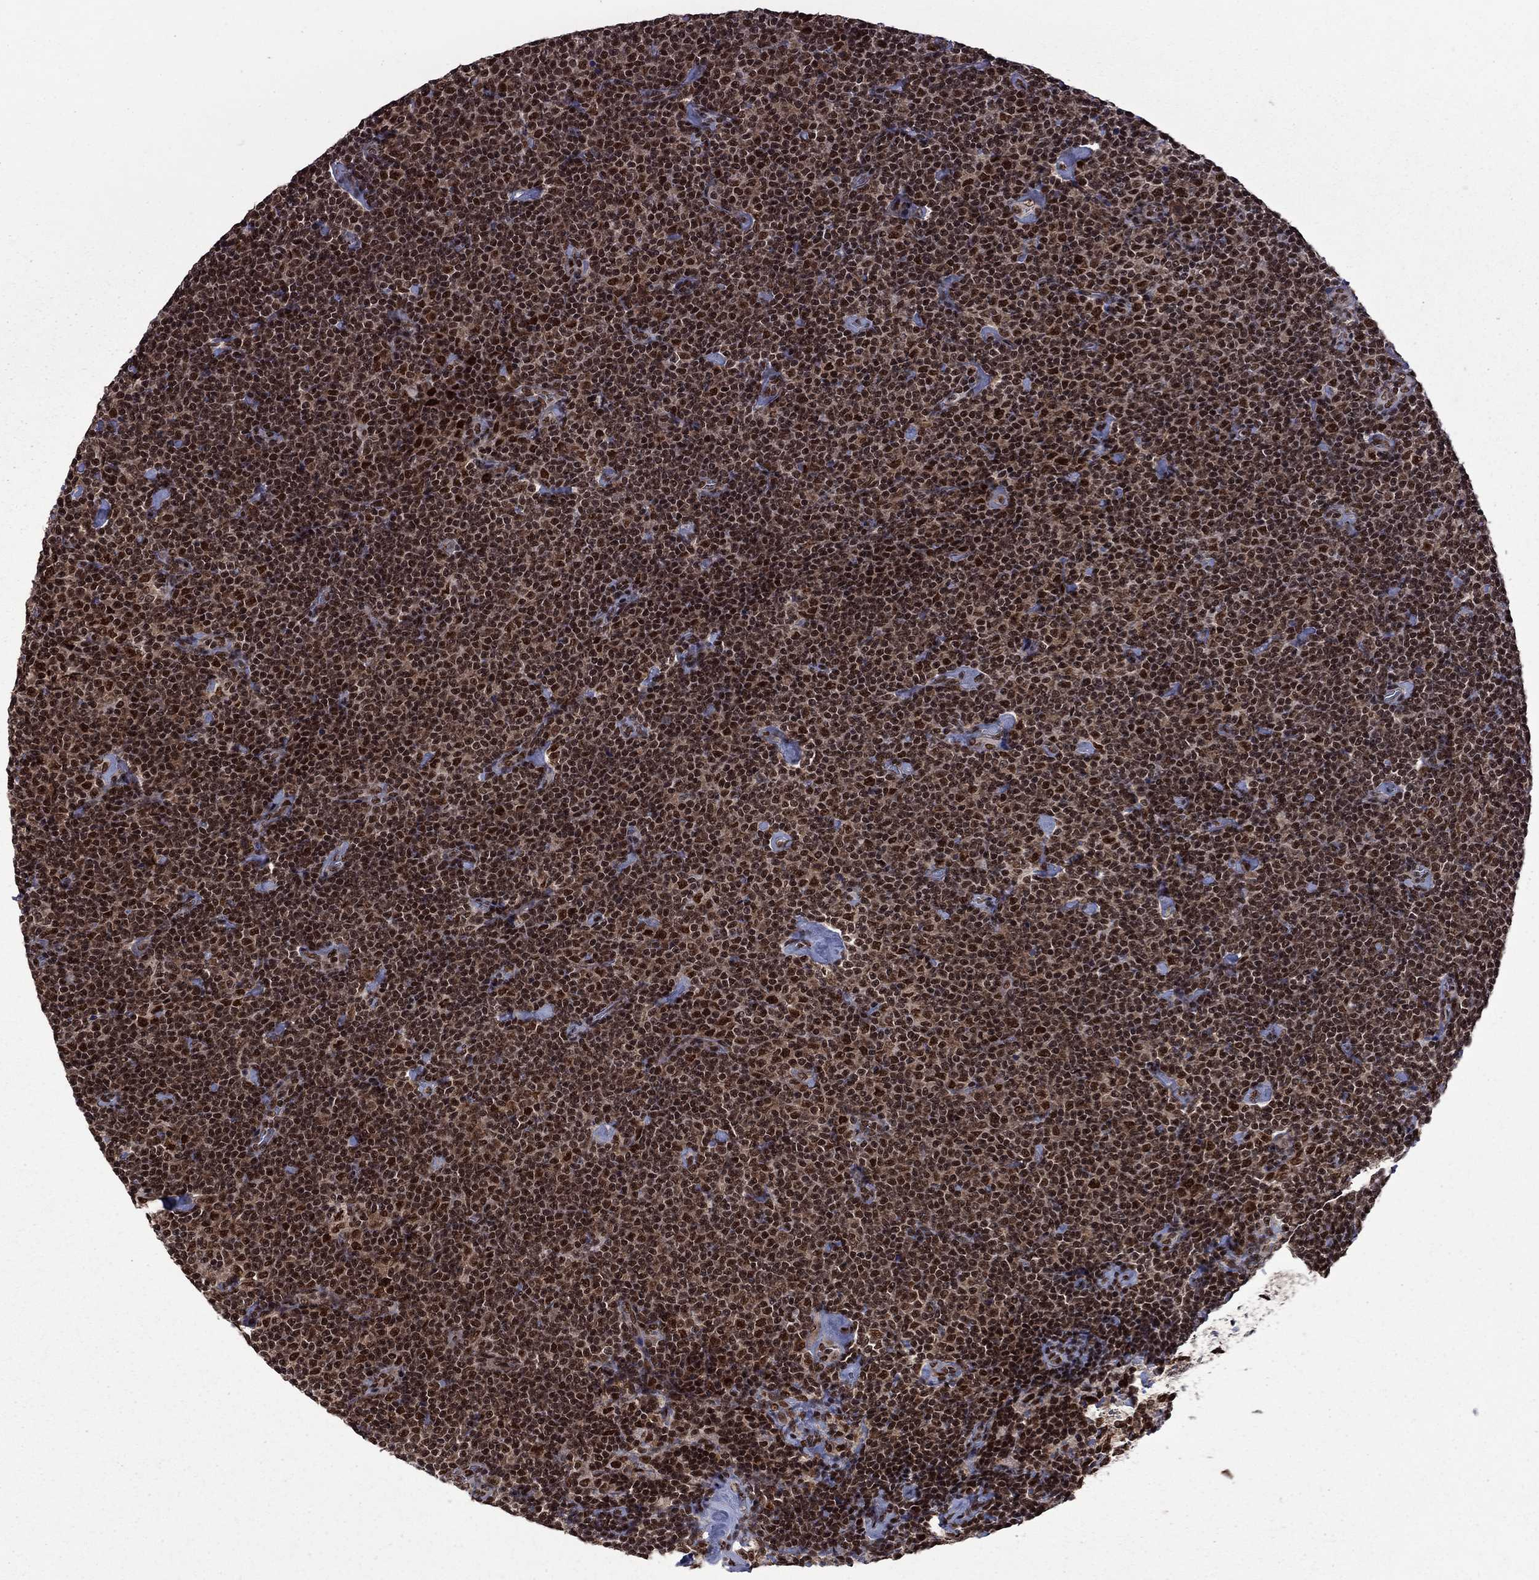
{"staining": {"intensity": "strong", "quantity": ">75%", "location": "nuclear"}, "tissue": "lymphoma", "cell_type": "Tumor cells", "image_type": "cancer", "snomed": [{"axis": "morphology", "description": "Malignant lymphoma, non-Hodgkin's type, Low grade"}, {"axis": "topography", "description": "Lymph node"}], "caption": "The image shows a brown stain indicating the presence of a protein in the nuclear of tumor cells in lymphoma.", "gene": "MED25", "patient": {"sex": "male", "age": 81}}